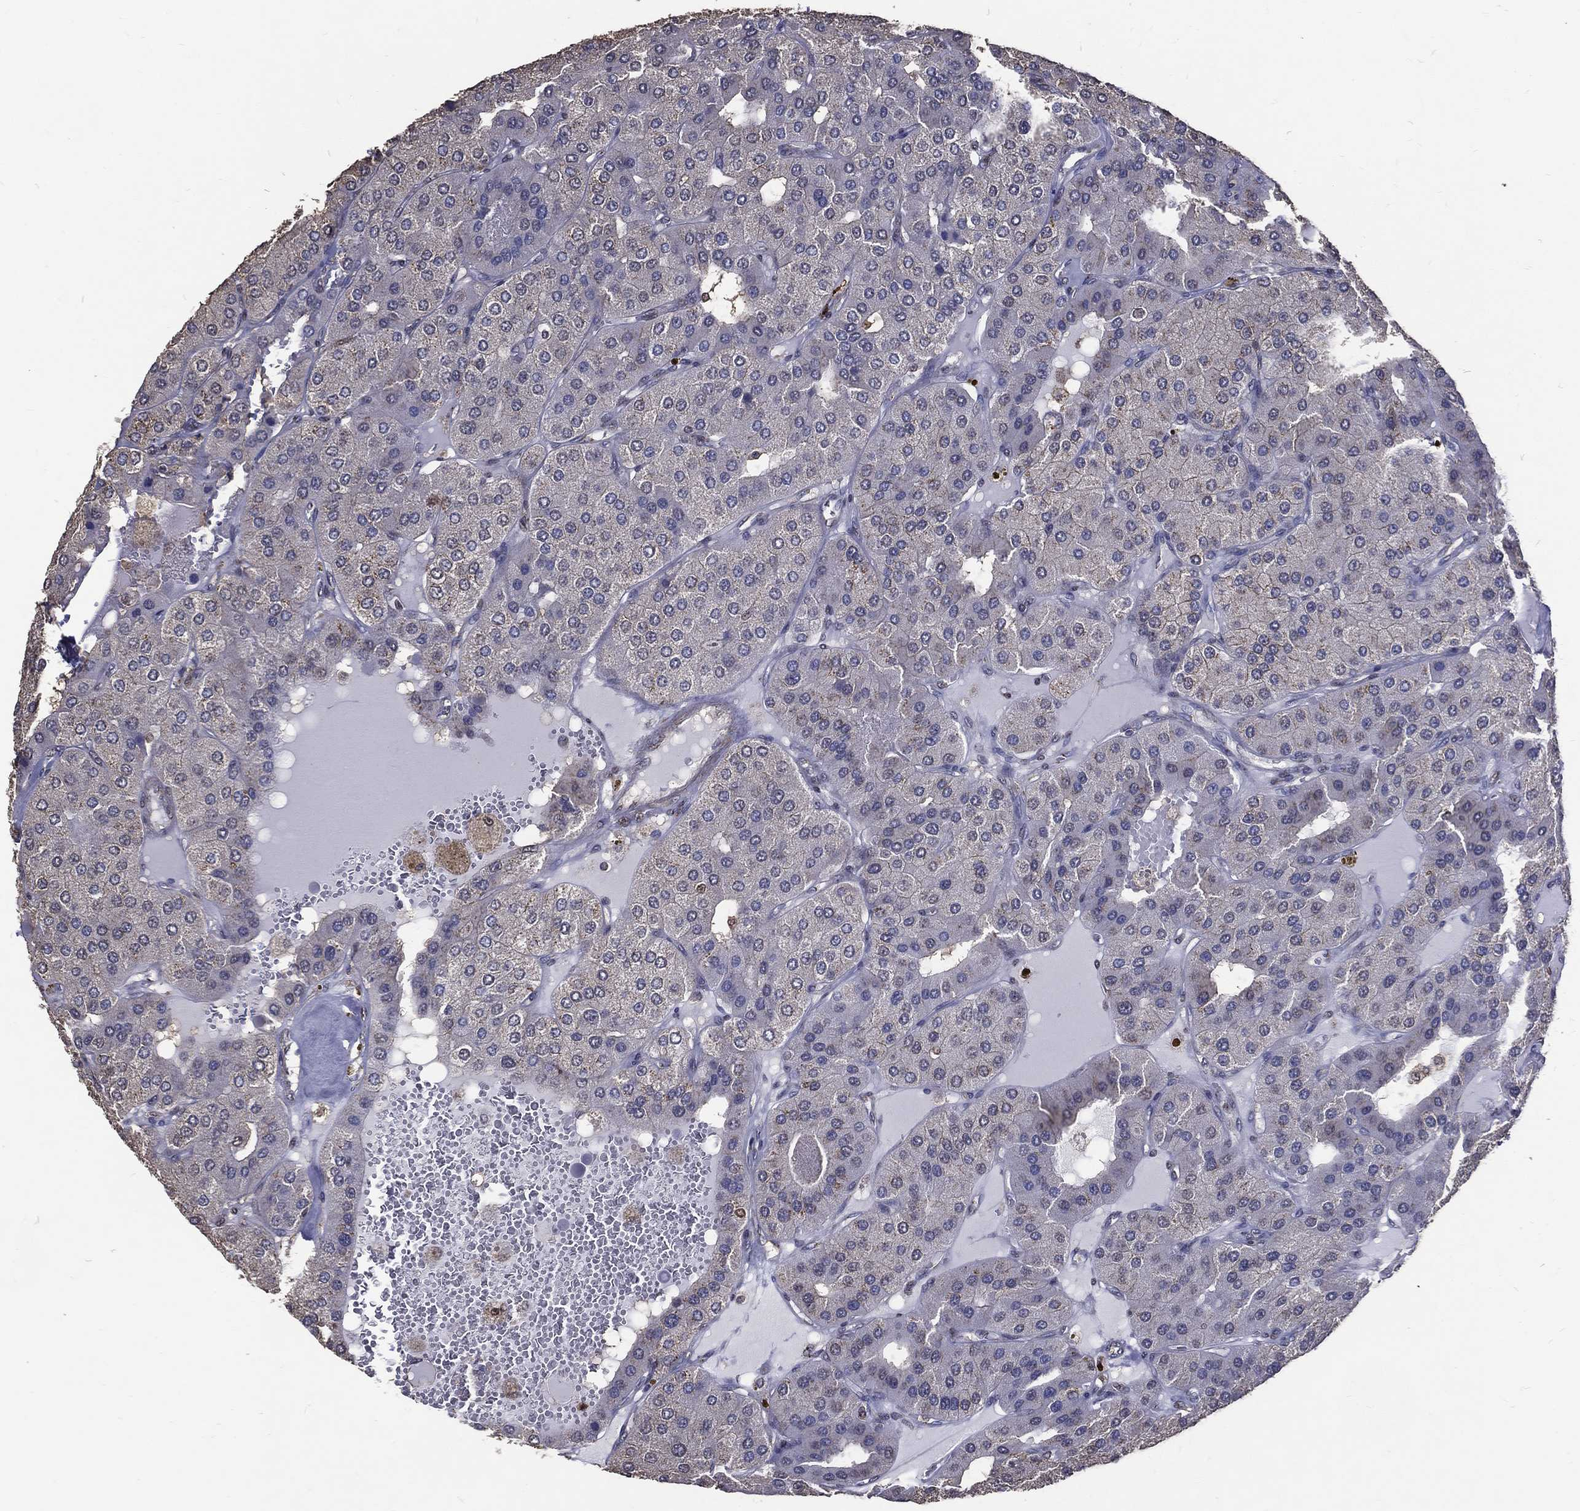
{"staining": {"intensity": "negative", "quantity": "none", "location": "none"}, "tissue": "parathyroid gland", "cell_type": "Glandular cells", "image_type": "normal", "snomed": [{"axis": "morphology", "description": "Normal tissue, NOS"}, {"axis": "morphology", "description": "Adenoma, NOS"}, {"axis": "topography", "description": "Parathyroid gland"}], "caption": "Protein analysis of benign parathyroid gland shows no significant positivity in glandular cells.", "gene": "GPR183", "patient": {"sex": "female", "age": 86}}